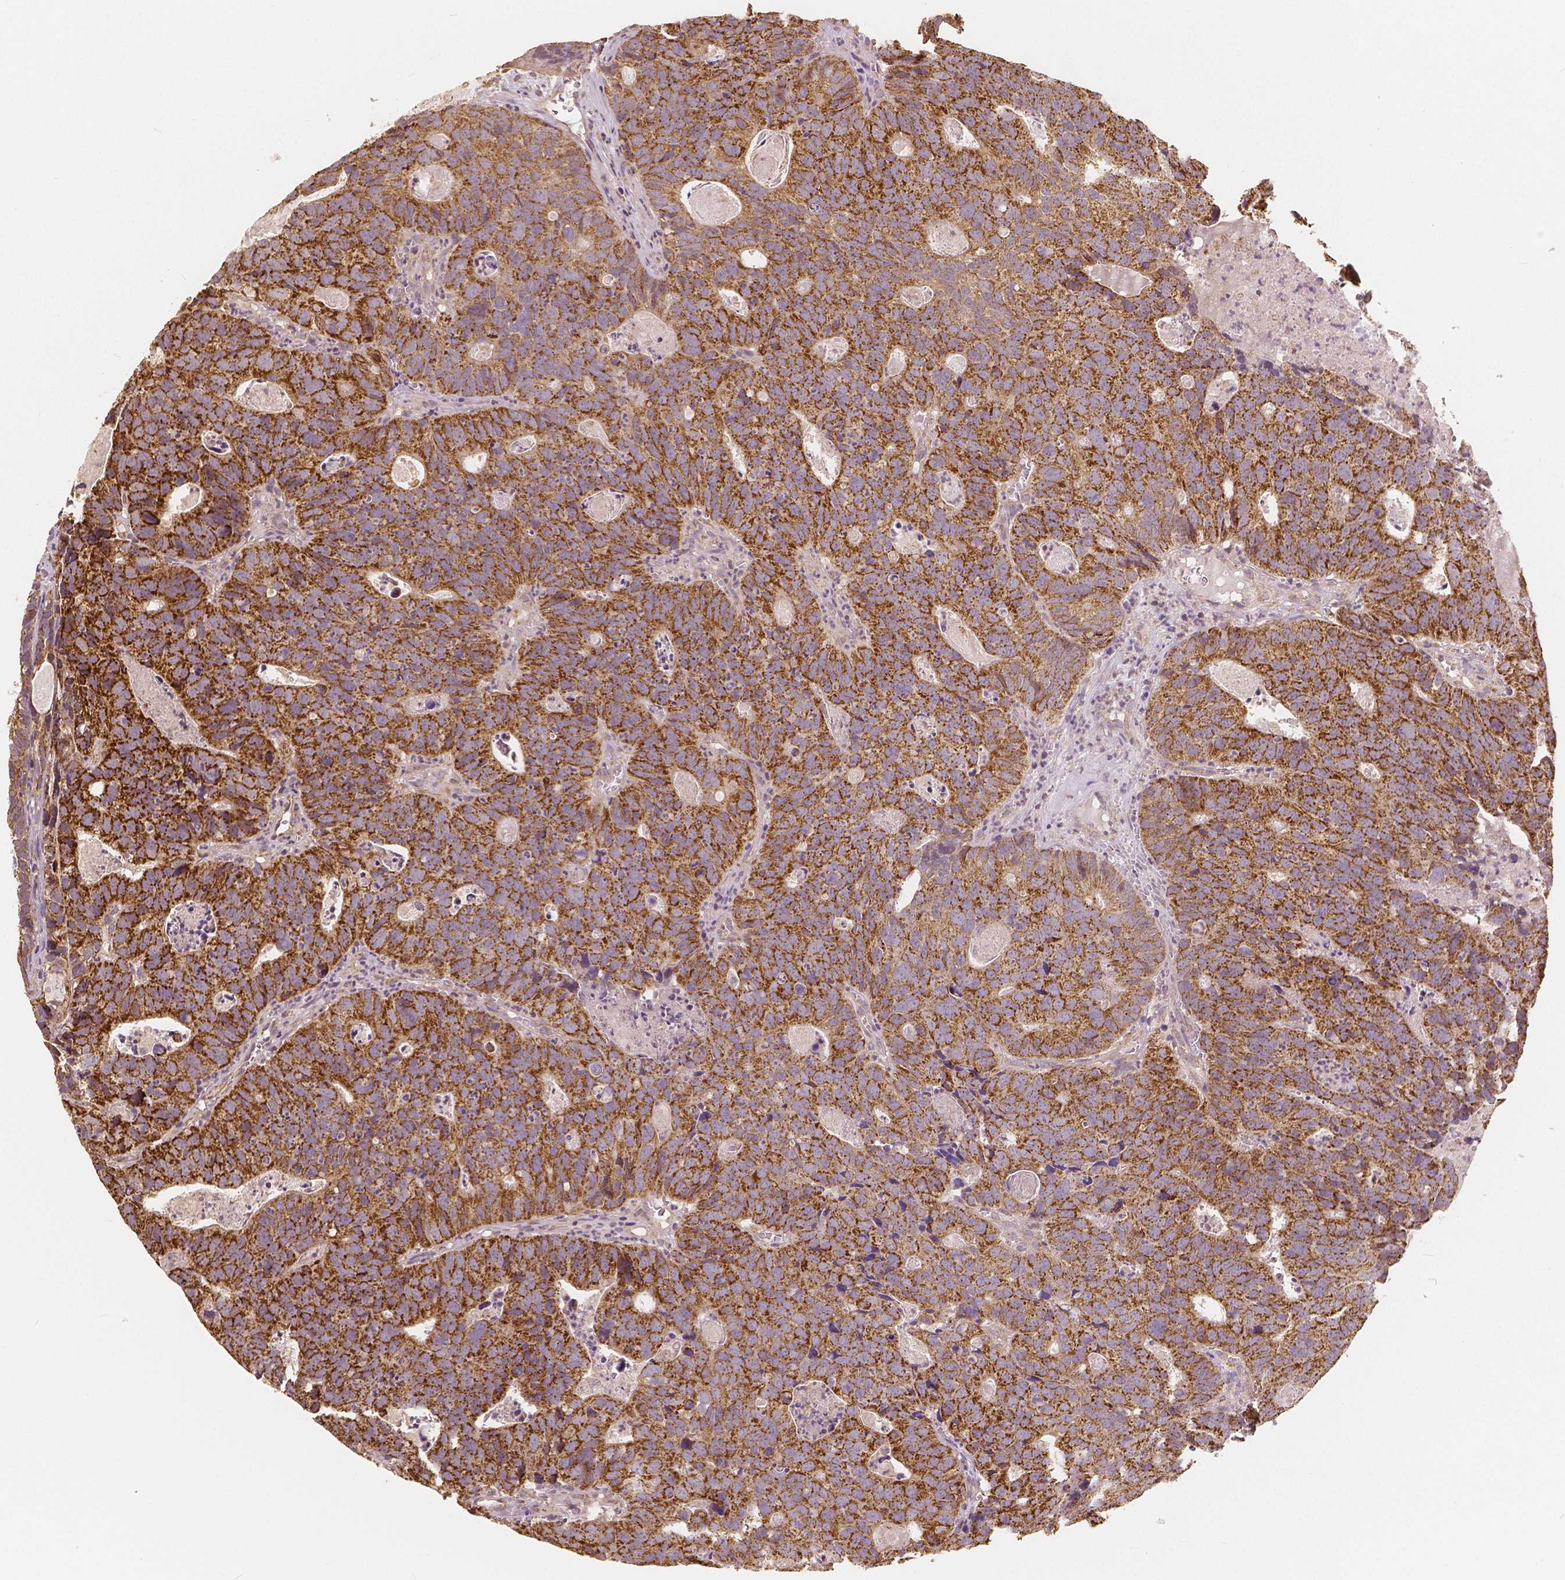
{"staining": {"intensity": "strong", "quantity": ">75%", "location": "cytoplasmic/membranous"}, "tissue": "head and neck cancer", "cell_type": "Tumor cells", "image_type": "cancer", "snomed": [{"axis": "morphology", "description": "Adenocarcinoma, NOS"}, {"axis": "topography", "description": "Head-Neck"}], "caption": "Immunohistochemical staining of human head and neck adenocarcinoma exhibits strong cytoplasmic/membranous protein positivity in approximately >75% of tumor cells. Ihc stains the protein of interest in brown and the nuclei are stained blue.", "gene": "PEX26", "patient": {"sex": "male", "age": 62}}